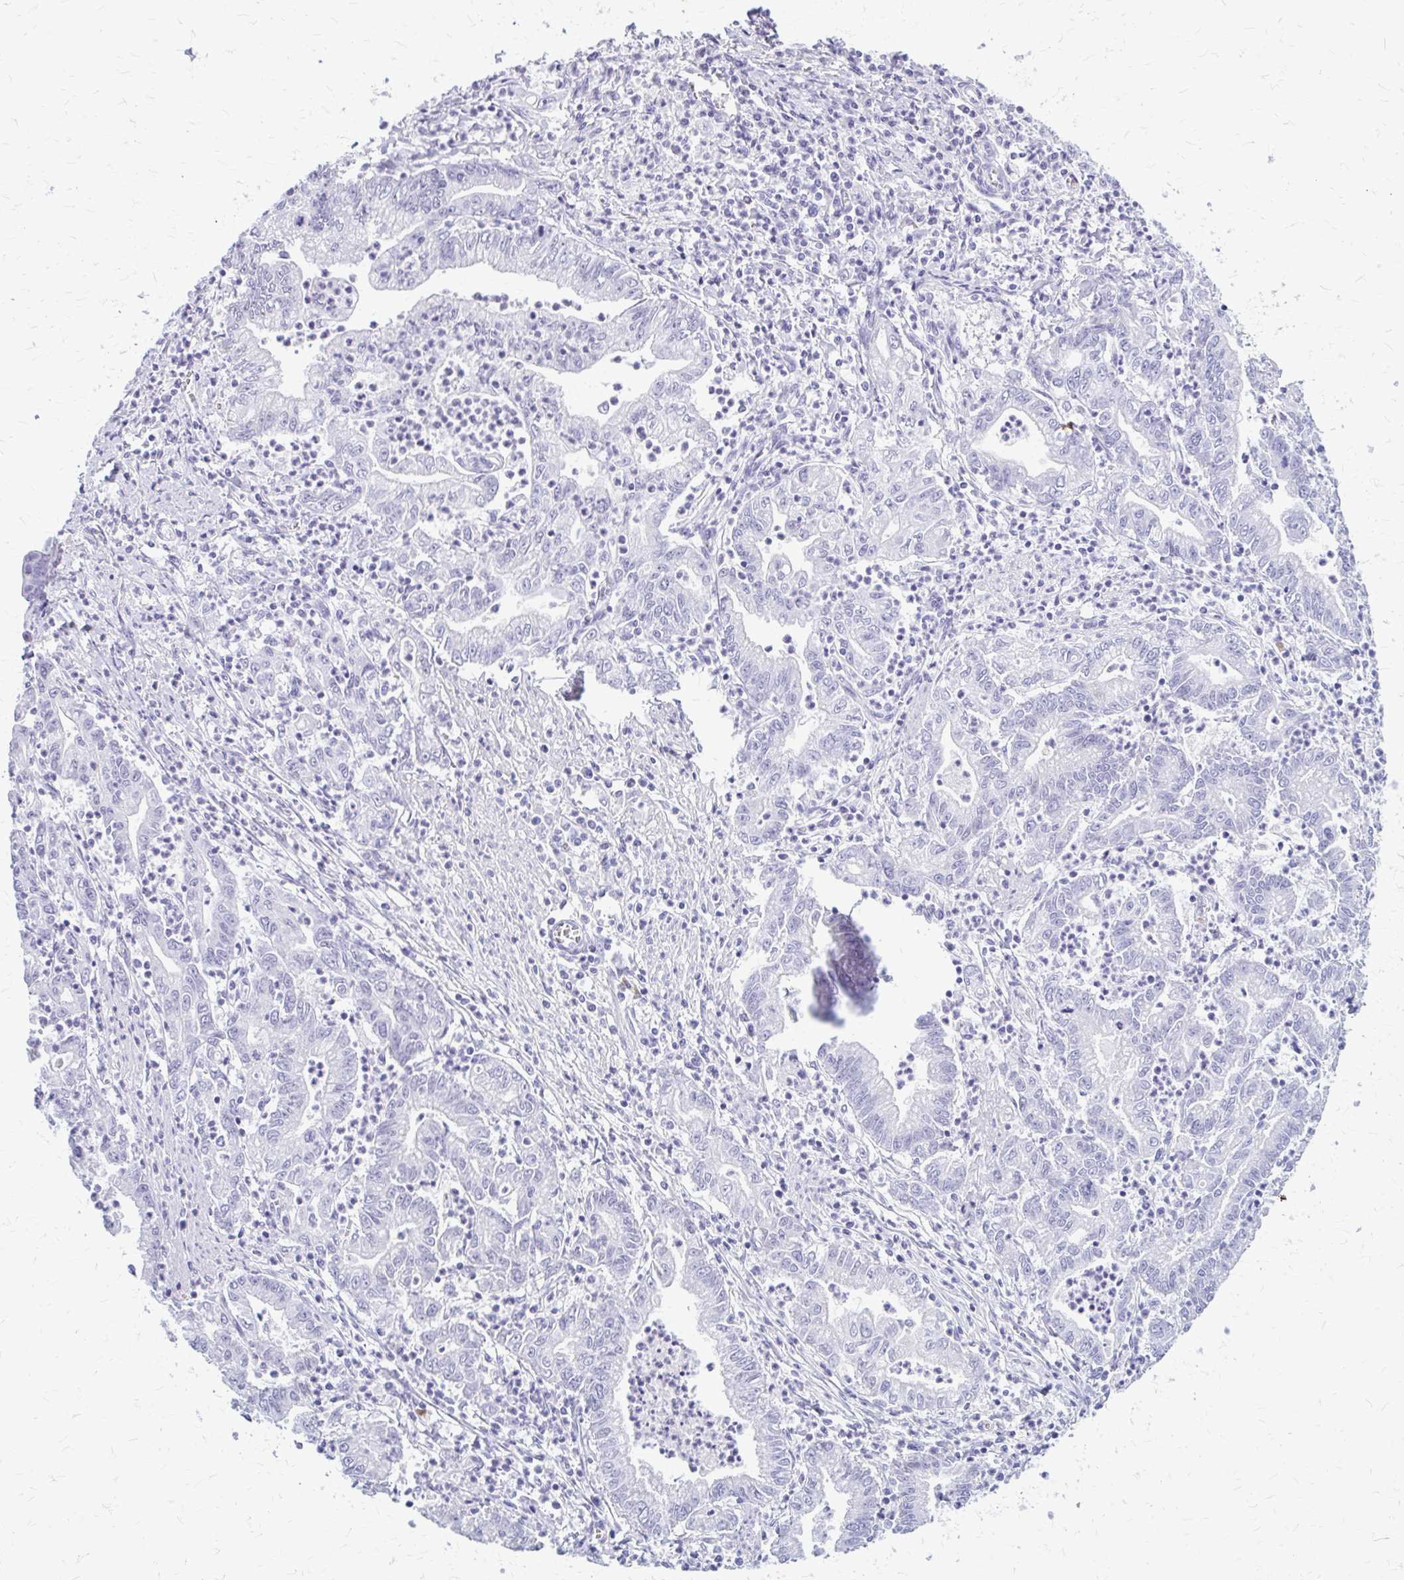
{"staining": {"intensity": "negative", "quantity": "none", "location": "none"}, "tissue": "stomach cancer", "cell_type": "Tumor cells", "image_type": "cancer", "snomed": [{"axis": "morphology", "description": "Adenocarcinoma, NOS"}, {"axis": "topography", "description": "Stomach, upper"}], "caption": "Immunohistochemistry (IHC) image of human stomach cancer stained for a protein (brown), which reveals no expression in tumor cells.", "gene": "KLHDC7A", "patient": {"sex": "female", "age": 79}}